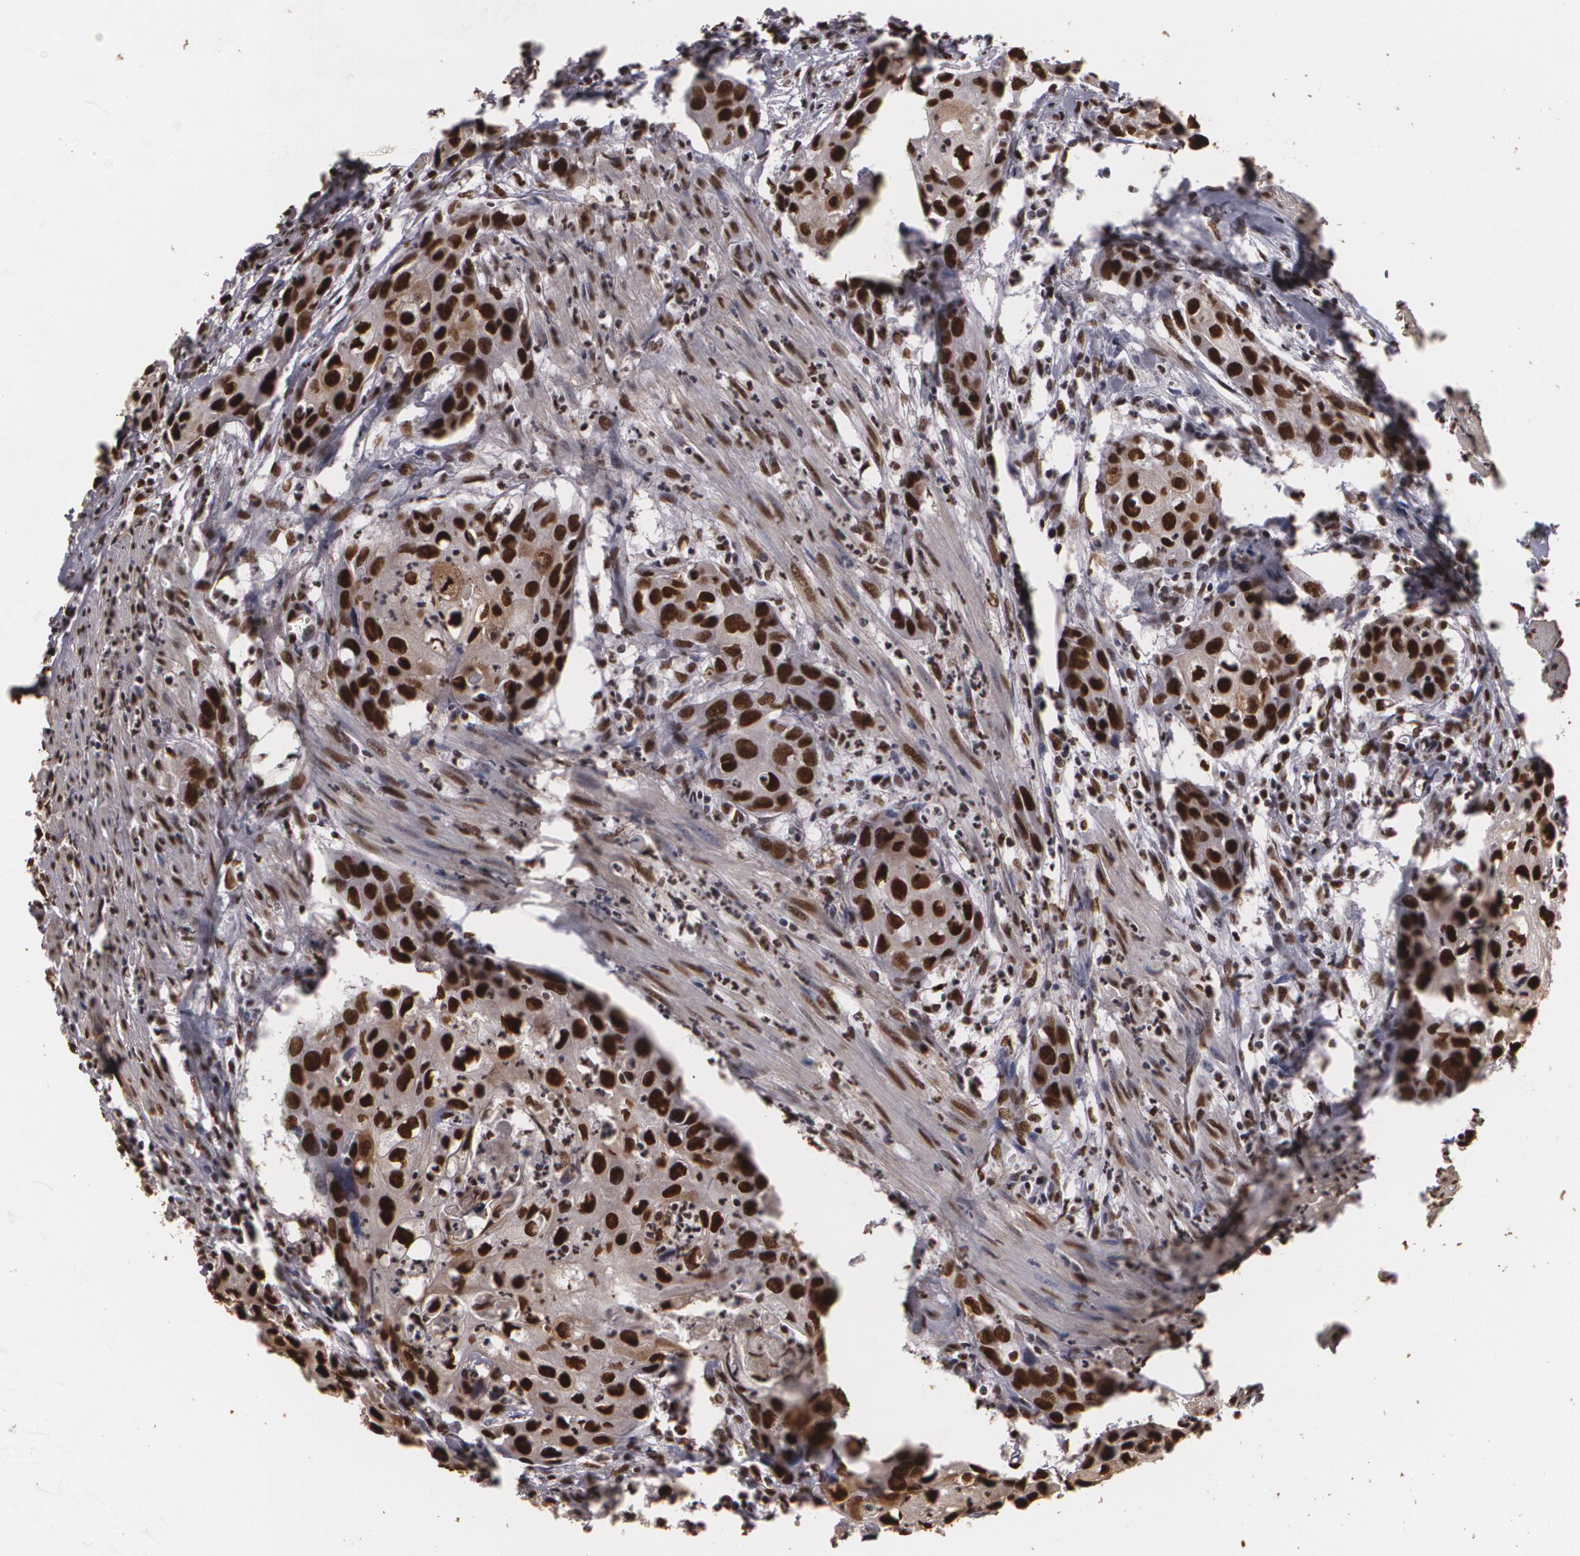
{"staining": {"intensity": "strong", "quantity": ">75%", "location": "cytoplasmic/membranous,nuclear"}, "tissue": "urothelial cancer", "cell_type": "Tumor cells", "image_type": "cancer", "snomed": [{"axis": "morphology", "description": "Urothelial carcinoma, High grade"}, {"axis": "topography", "description": "Urinary bladder"}], "caption": "A brown stain highlights strong cytoplasmic/membranous and nuclear staining of a protein in urothelial cancer tumor cells.", "gene": "RCOR1", "patient": {"sex": "male", "age": 54}}